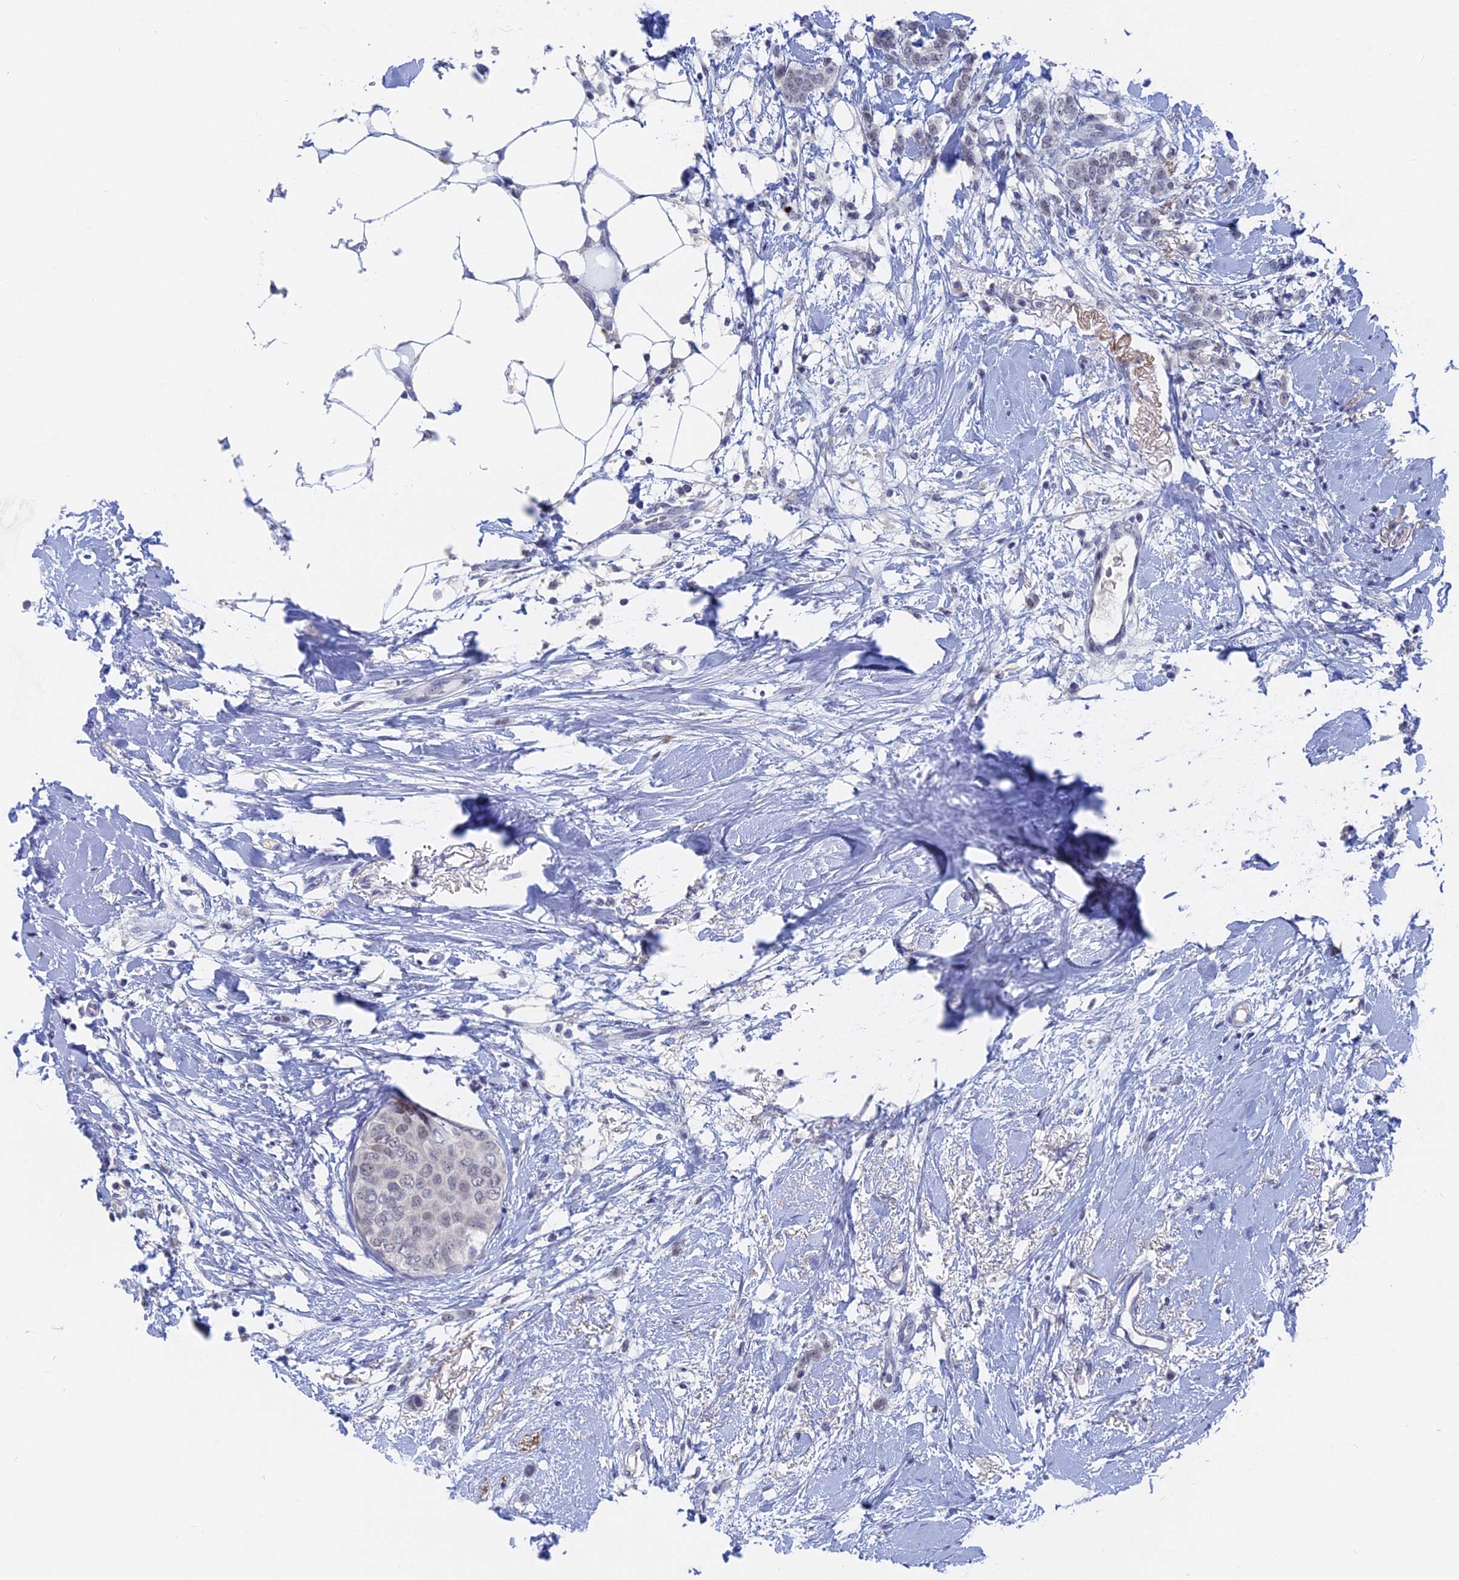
{"staining": {"intensity": "negative", "quantity": "none", "location": "none"}, "tissue": "breast cancer", "cell_type": "Tumor cells", "image_type": "cancer", "snomed": [{"axis": "morphology", "description": "Duct carcinoma"}, {"axis": "topography", "description": "Breast"}], "caption": "A histopathology image of human intraductal carcinoma (breast) is negative for staining in tumor cells.", "gene": "BRD2", "patient": {"sex": "female", "age": 72}}